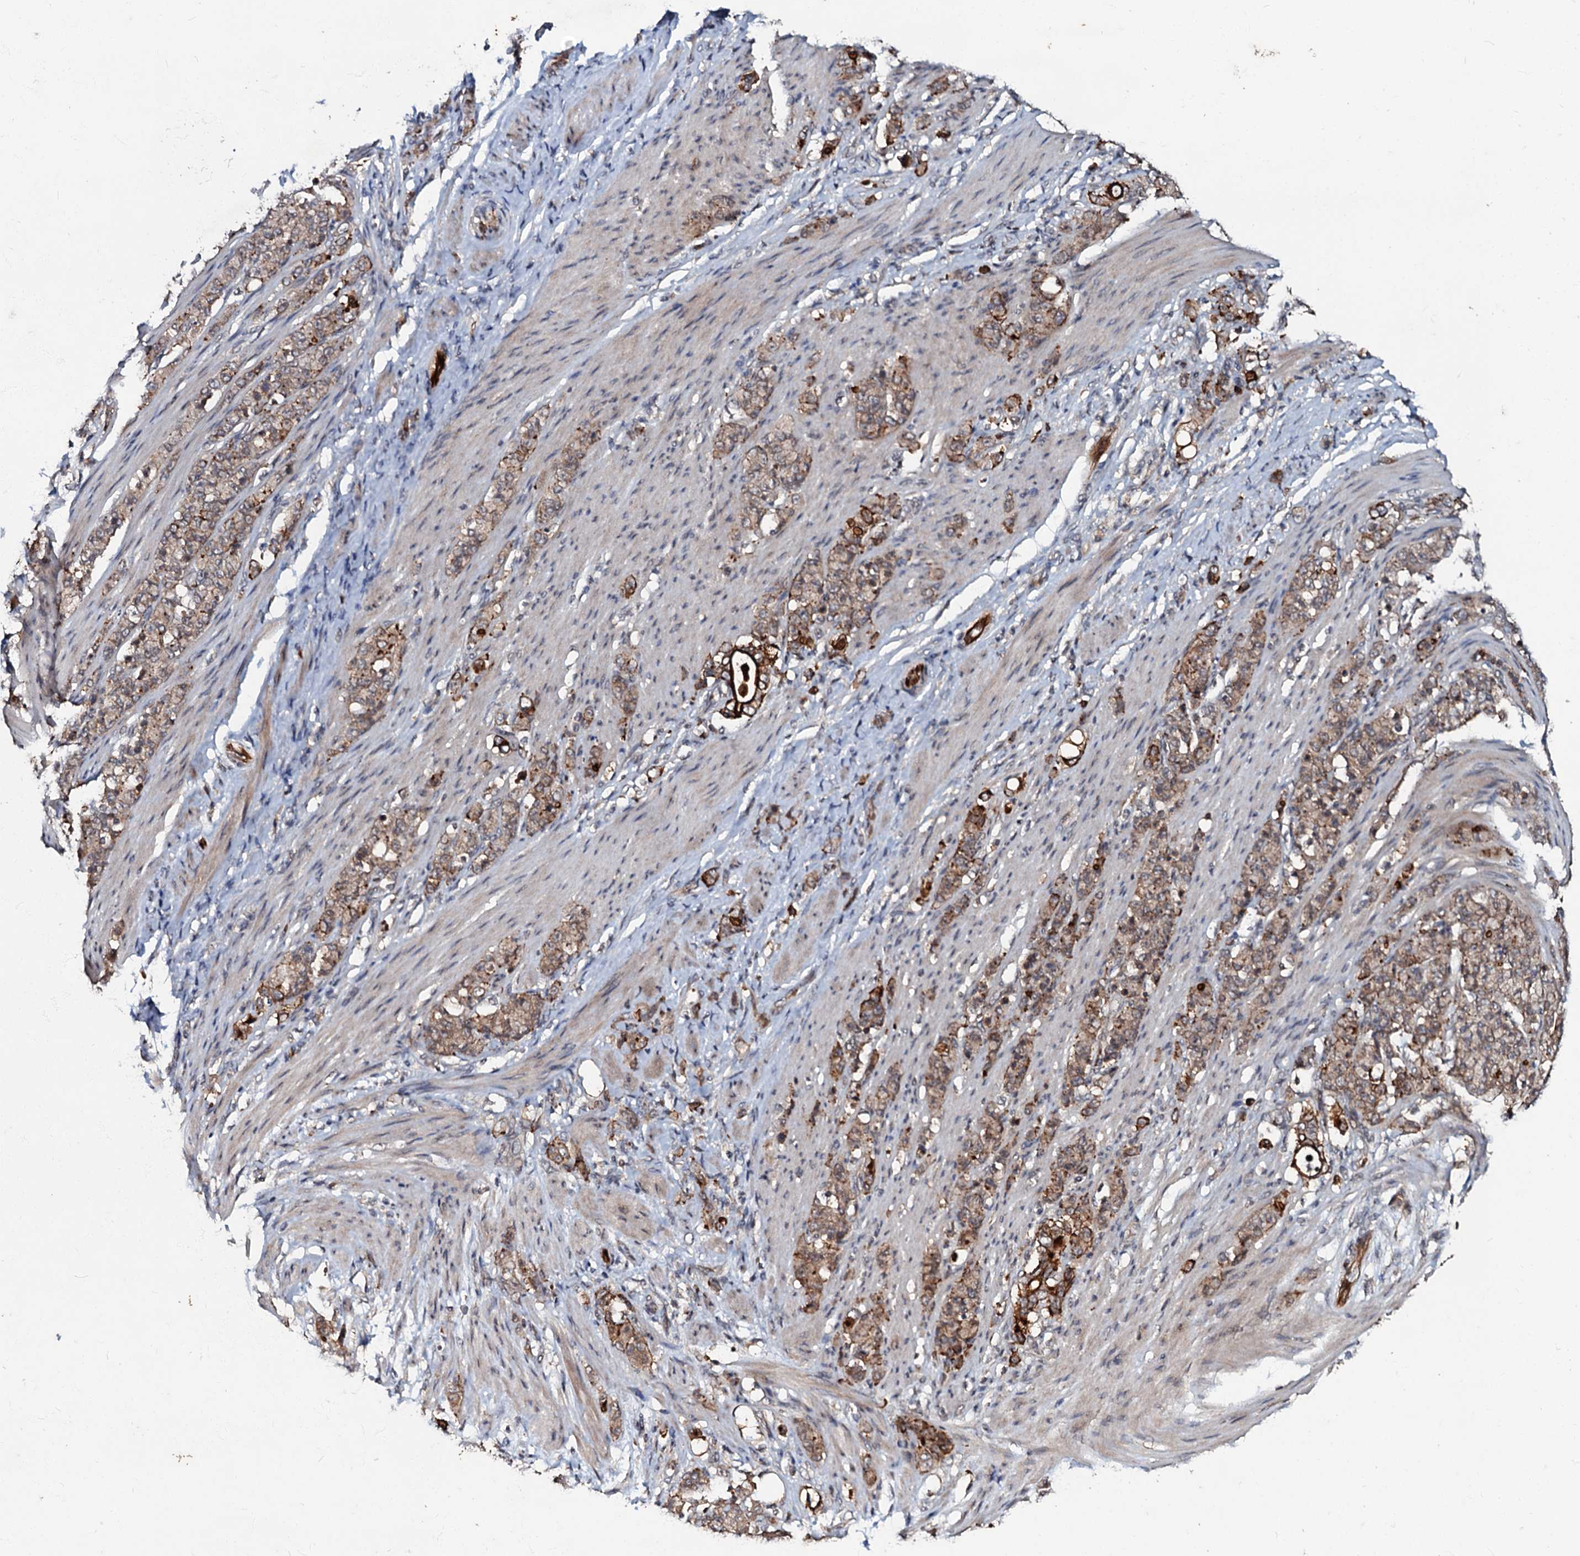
{"staining": {"intensity": "strong", "quantity": "<25%", "location": "cytoplasmic/membranous"}, "tissue": "stomach cancer", "cell_type": "Tumor cells", "image_type": "cancer", "snomed": [{"axis": "morphology", "description": "Adenocarcinoma, NOS"}, {"axis": "topography", "description": "Stomach"}], "caption": "Stomach cancer tissue shows strong cytoplasmic/membranous staining in approximately <25% of tumor cells, visualized by immunohistochemistry.", "gene": "MANSC4", "patient": {"sex": "female", "age": 79}}